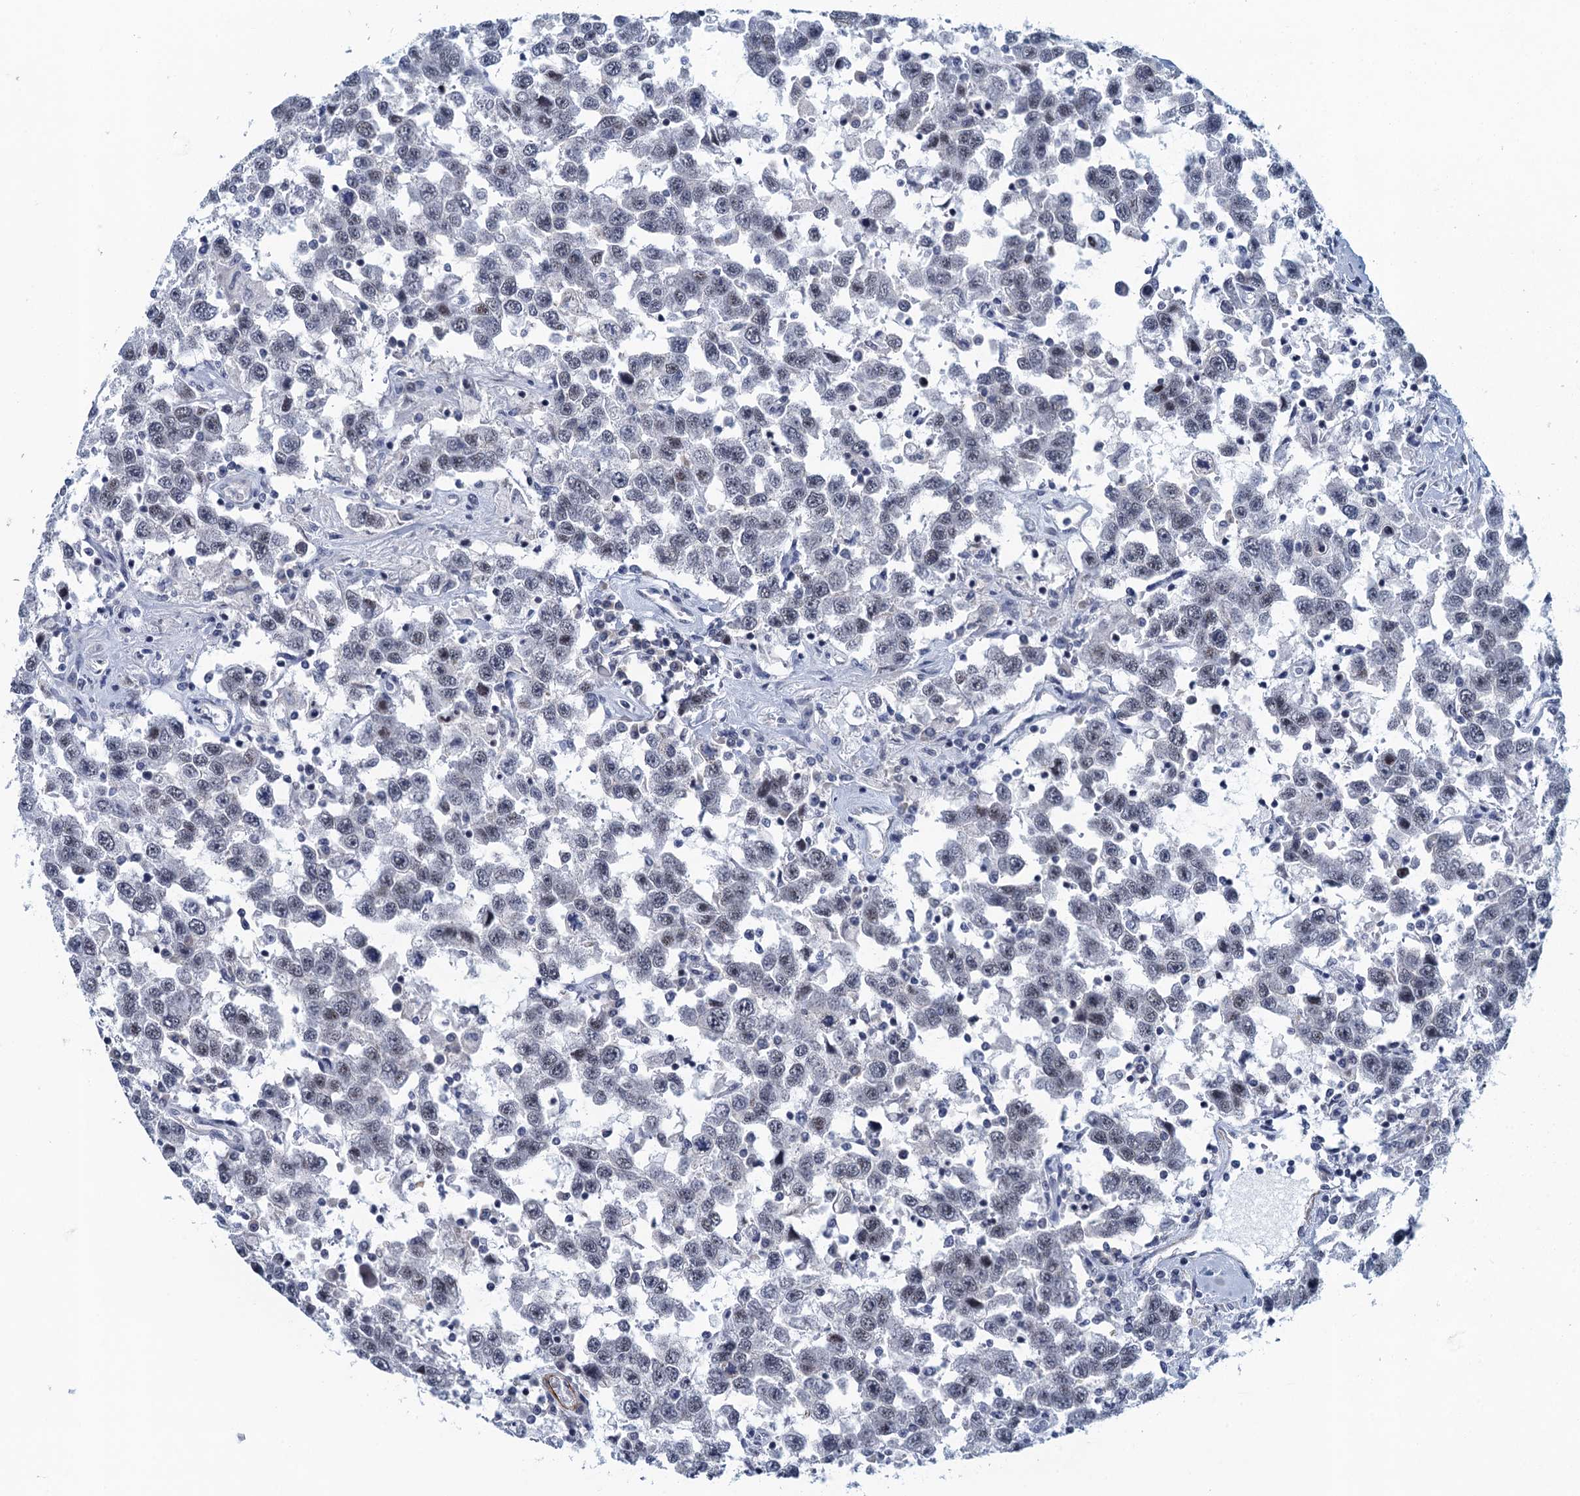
{"staining": {"intensity": "negative", "quantity": "none", "location": "none"}, "tissue": "testis cancer", "cell_type": "Tumor cells", "image_type": "cancer", "snomed": [{"axis": "morphology", "description": "Seminoma, NOS"}, {"axis": "topography", "description": "Testis"}], "caption": "Seminoma (testis) stained for a protein using immunohistochemistry (IHC) shows no expression tumor cells.", "gene": "ALG2", "patient": {"sex": "male", "age": 41}}